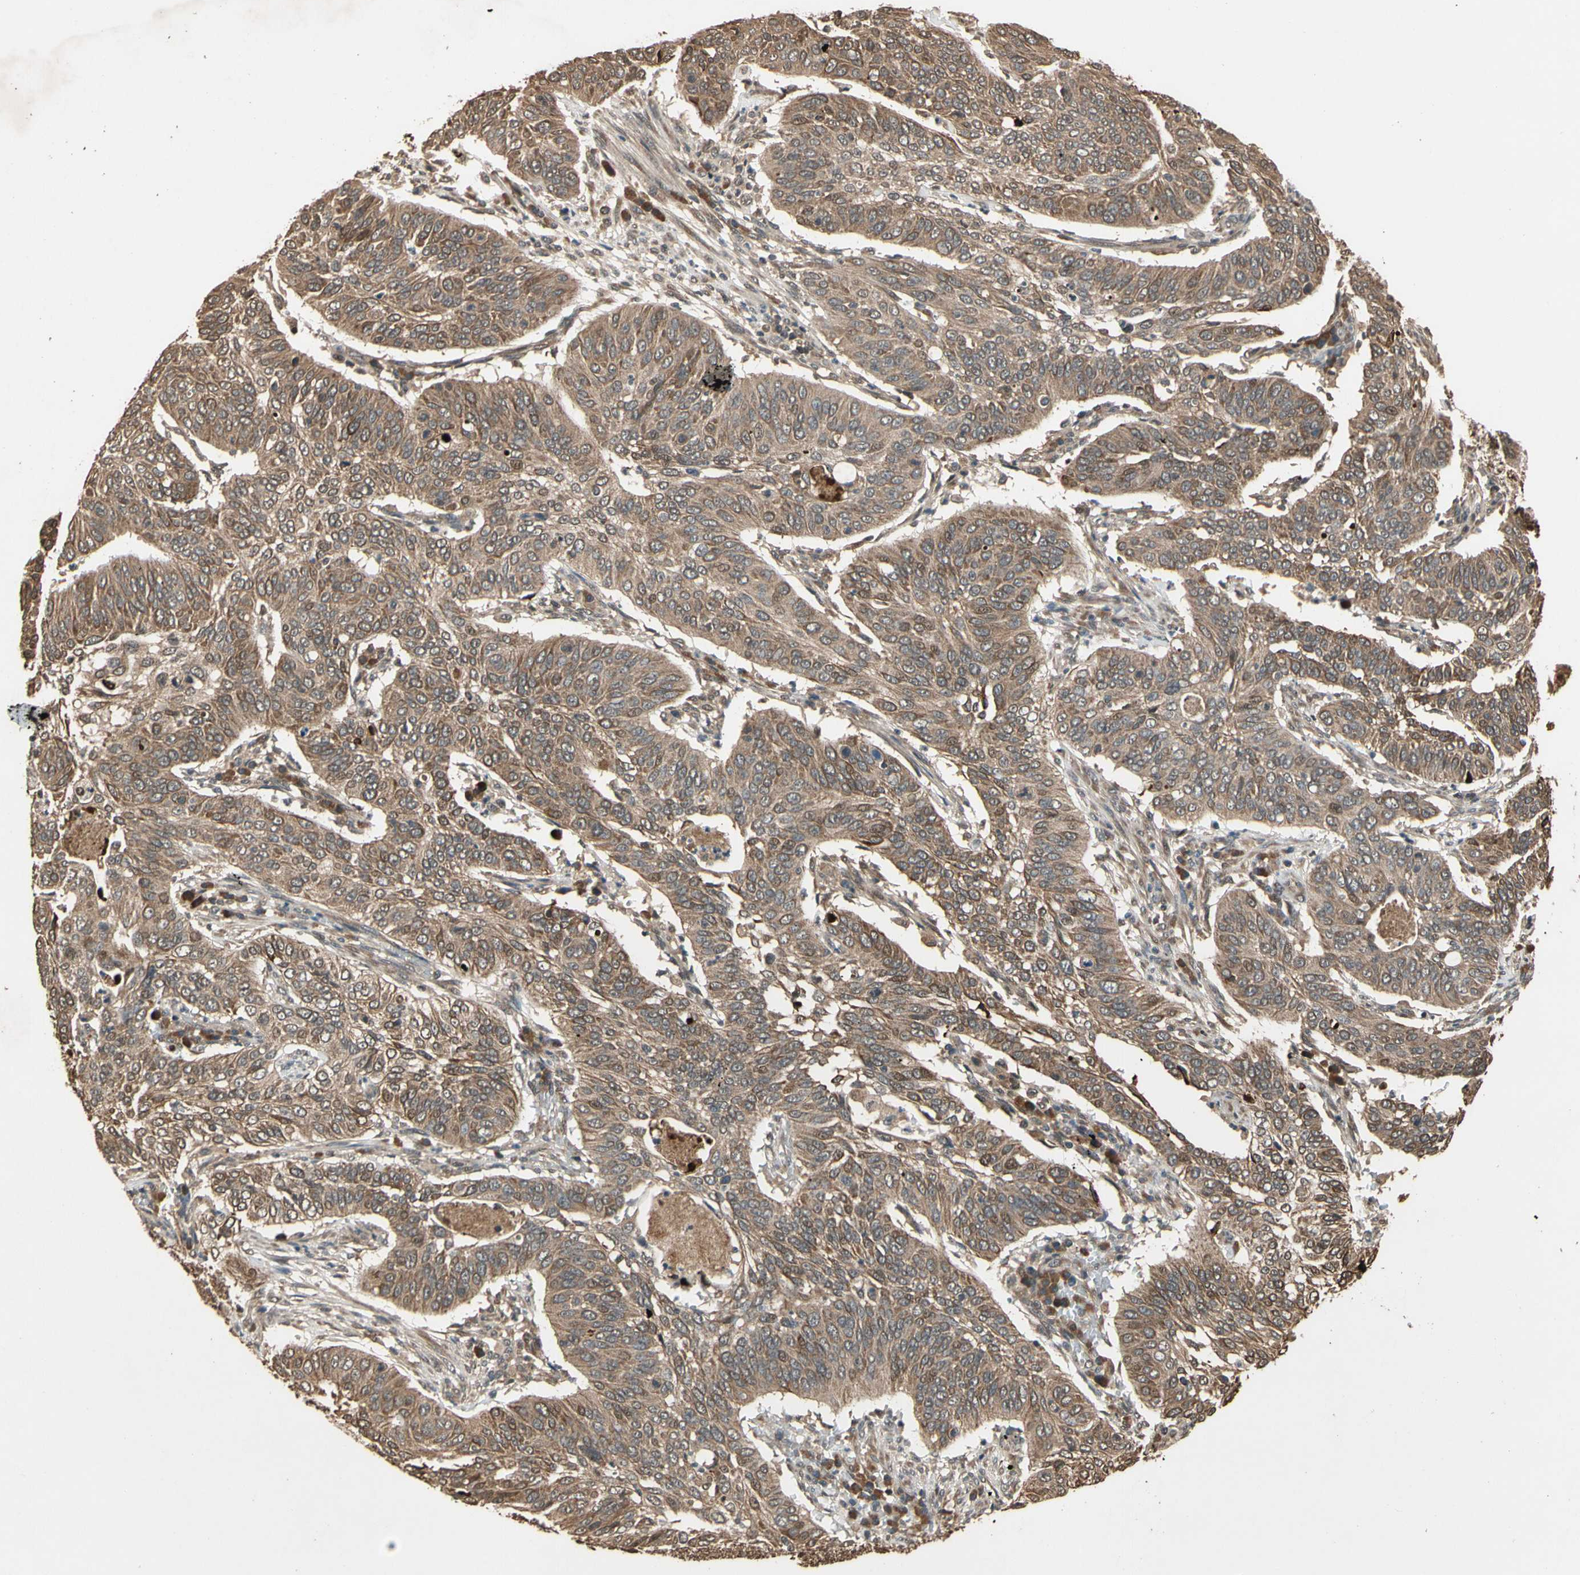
{"staining": {"intensity": "moderate", "quantity": ">75%", "location": "cytoplasmic/membranous"}, "tissue": "cervical cancer", "cell_type": "Tumor cells", "image_type": "cancer", "snomed": [{"axis": "morphology", "description": "Squamous cell carcinoma, NOS"}, {"axis": "topography", "description": "Cervix"}], "caption": "IHC photomicrograph of neoplastic tissue: human cervical cancer (squamous cell carcinoma) stained using immunohistochemistry (IHC) exhibits medium levels of moderate protein expression localized specifically in the cytoplasmic/membranous of tumor cells, appearing as a cytoplasmic/membranous brown color.", "gene": "TMEM230", "patient": {"sex": "female", "age": 39}}